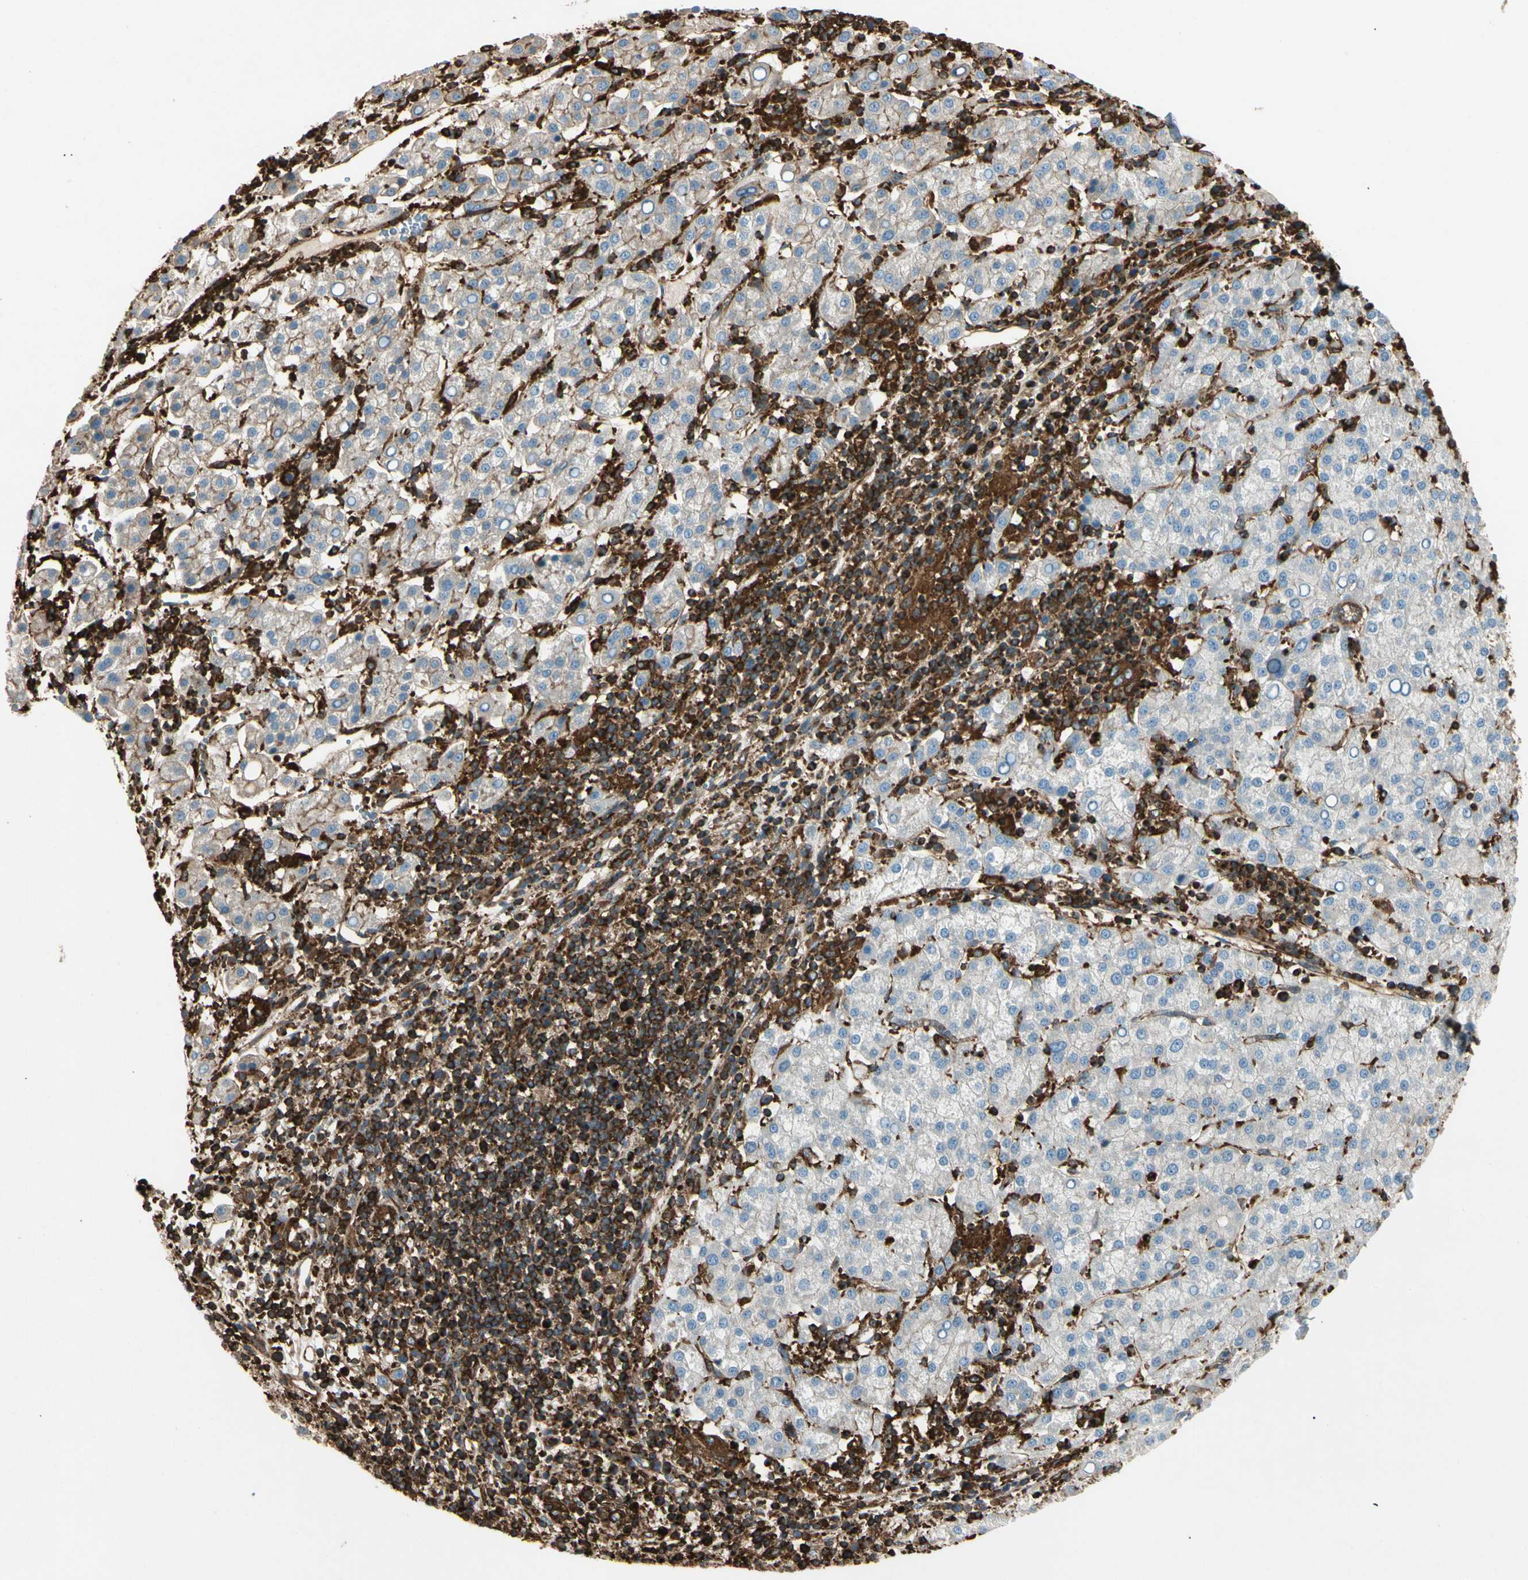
{"staining": {"intensity": "moderate", "quantity": ">75%", "location": "cytoplasmic/membranous"}, "tissue": "liver cancer", "cell_type": "Tumor cells", "image_type": "cancer", "snomed": [{"axis": "morphology", "description": "Carcinoma, Hepatocellular, NOS"}, {"axis": "topography", "description": "Liver"}], "caption": "This photomicrograph displays IHC staining of human liver cancer, with medium moderate cytoplasmic/membranous positivity in about >75% of tumor cells.", "gene": "ARPC2", "patient": {"sex": "female", "age": 58}}